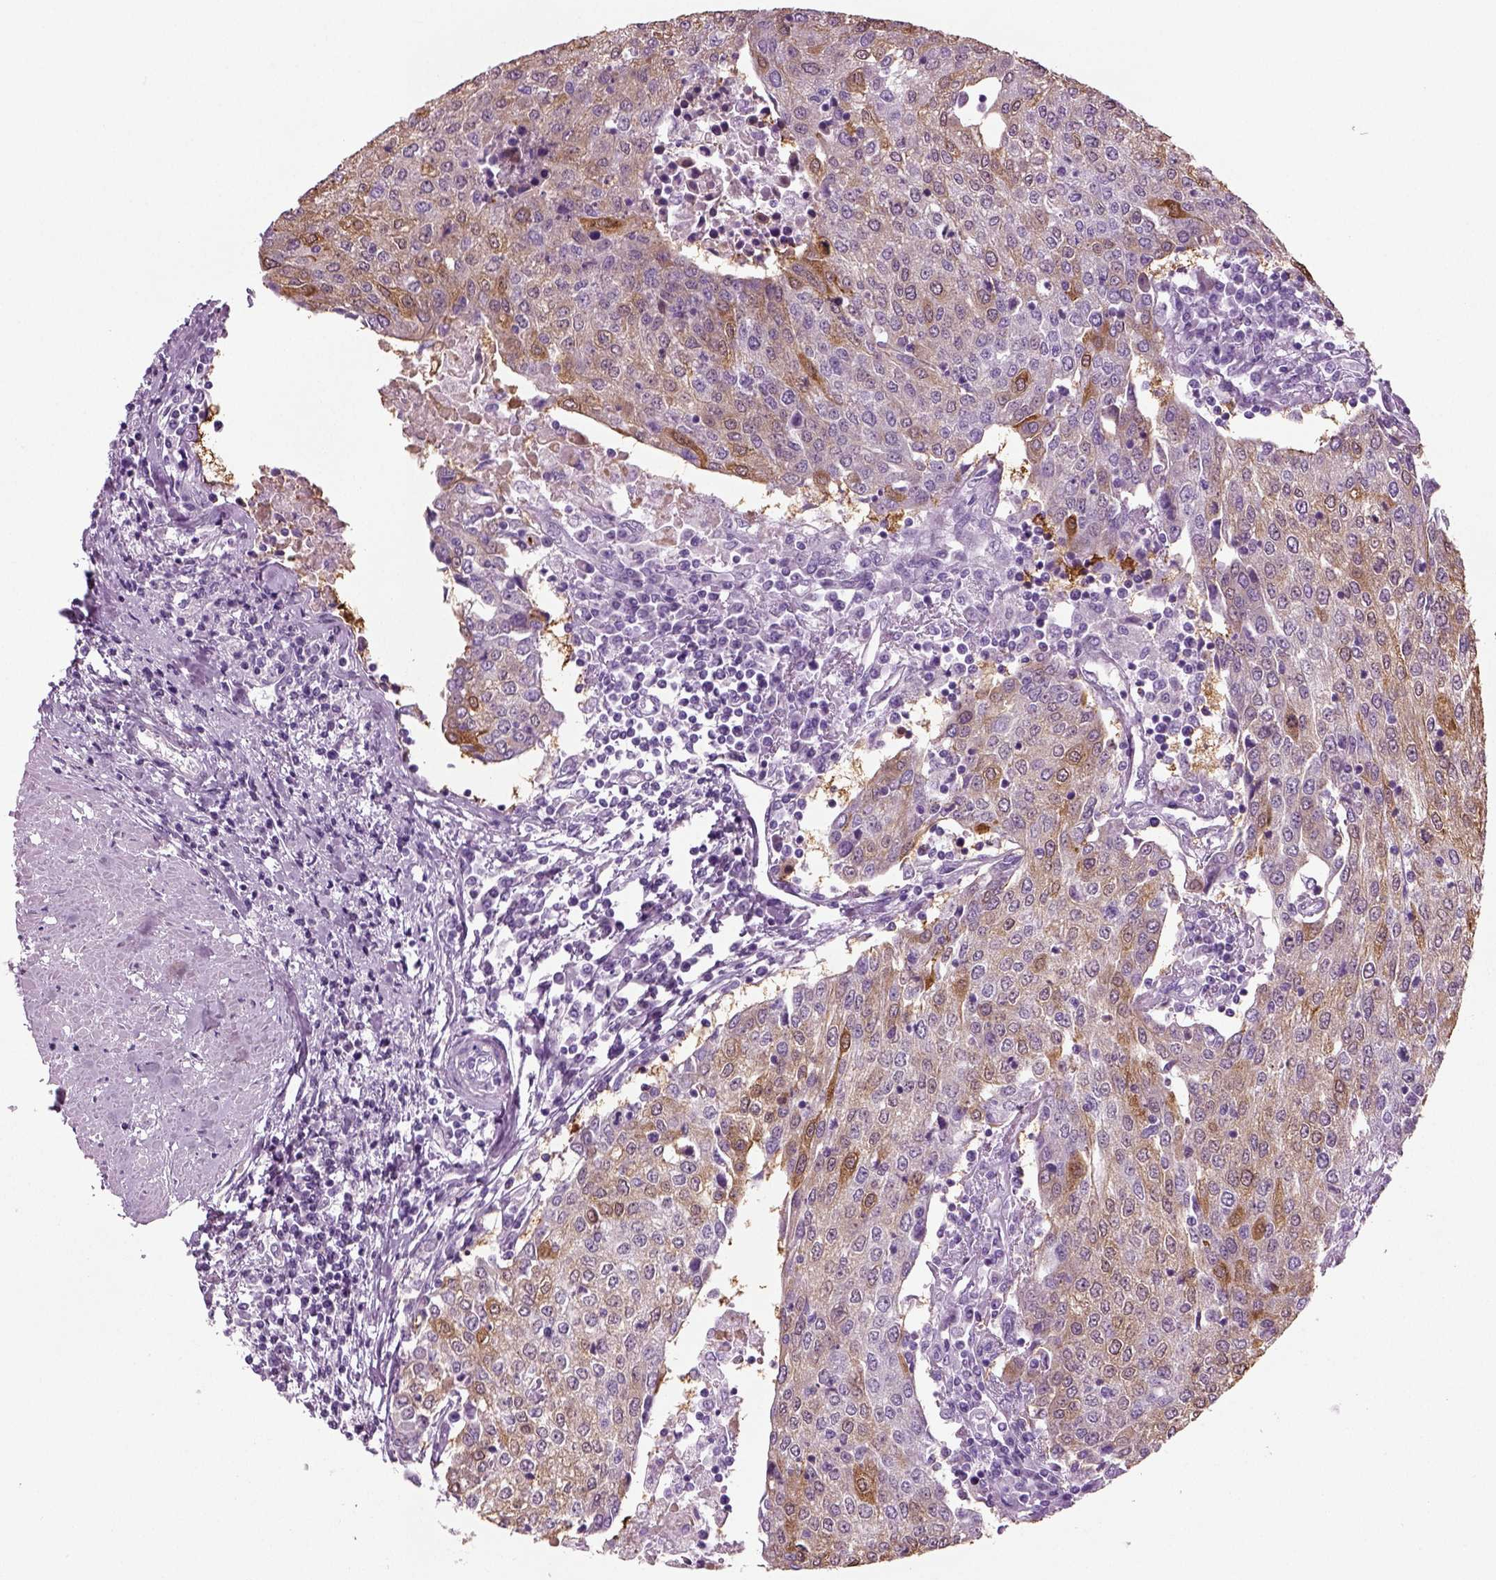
{"staining": {"intensity": "moderate", "quantity": "<25%", "location": "cytoplasmic/membranous"}, "tissue": "urothelial cancer", "cell_type": "Tumor cells", "image_type": "cancer", "snomed": [{"axis": "morphology", "description": "Urothelial carcinoma, High grade"}, {"axis": "topography", "description": "Urinary bladder"}], "caption": "Urothelial carcinoma (high-grade) was stained to show a protein in brown. There is low levels of moderate cytoplasmic/membranous positivity in about <25% of tumor cells.", "gene": "CRABP1", "patient": {"sex": "female", "age": 85}}